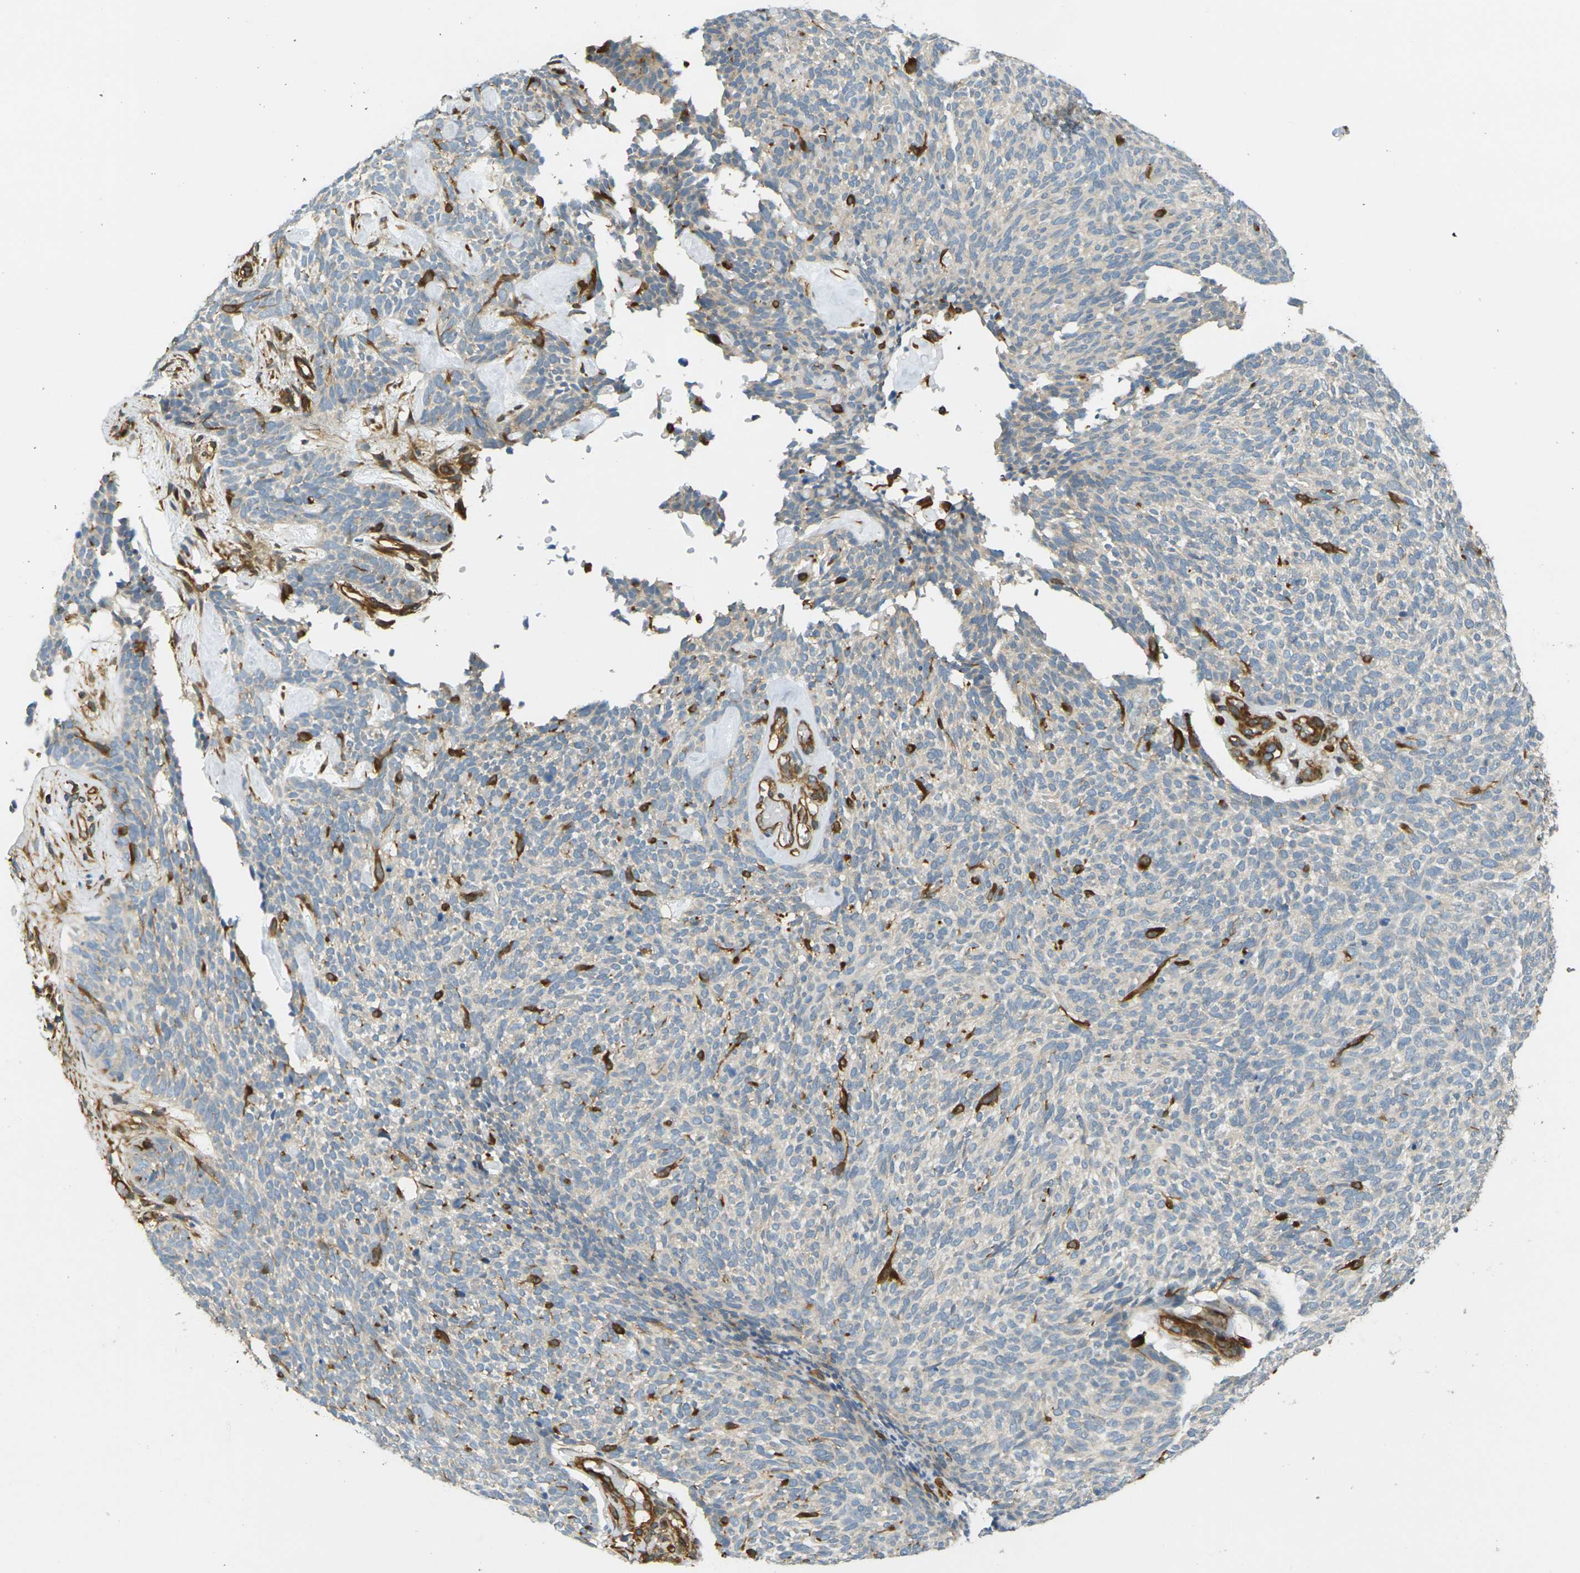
{"staining": {"intensity": "moderate", "quantity": "<25%", "location": "cytoplasmic/membranous"}, "tissue": "skin cancer", "cell_type": "Tumor cells", "image_type": "cancer", "snomed": [{"axis": "morphology", "description": "Basal cell carcinoma"}, {"axis": "topography", "description": "Skin"}], "caption": "Tumor cells exhibit low levels of moderate cytoplasmic/membranous expression in about <25% of cells in skin cancer.", "gene": "CYTH3", "patient": {"sex": "female", "age": 84}}